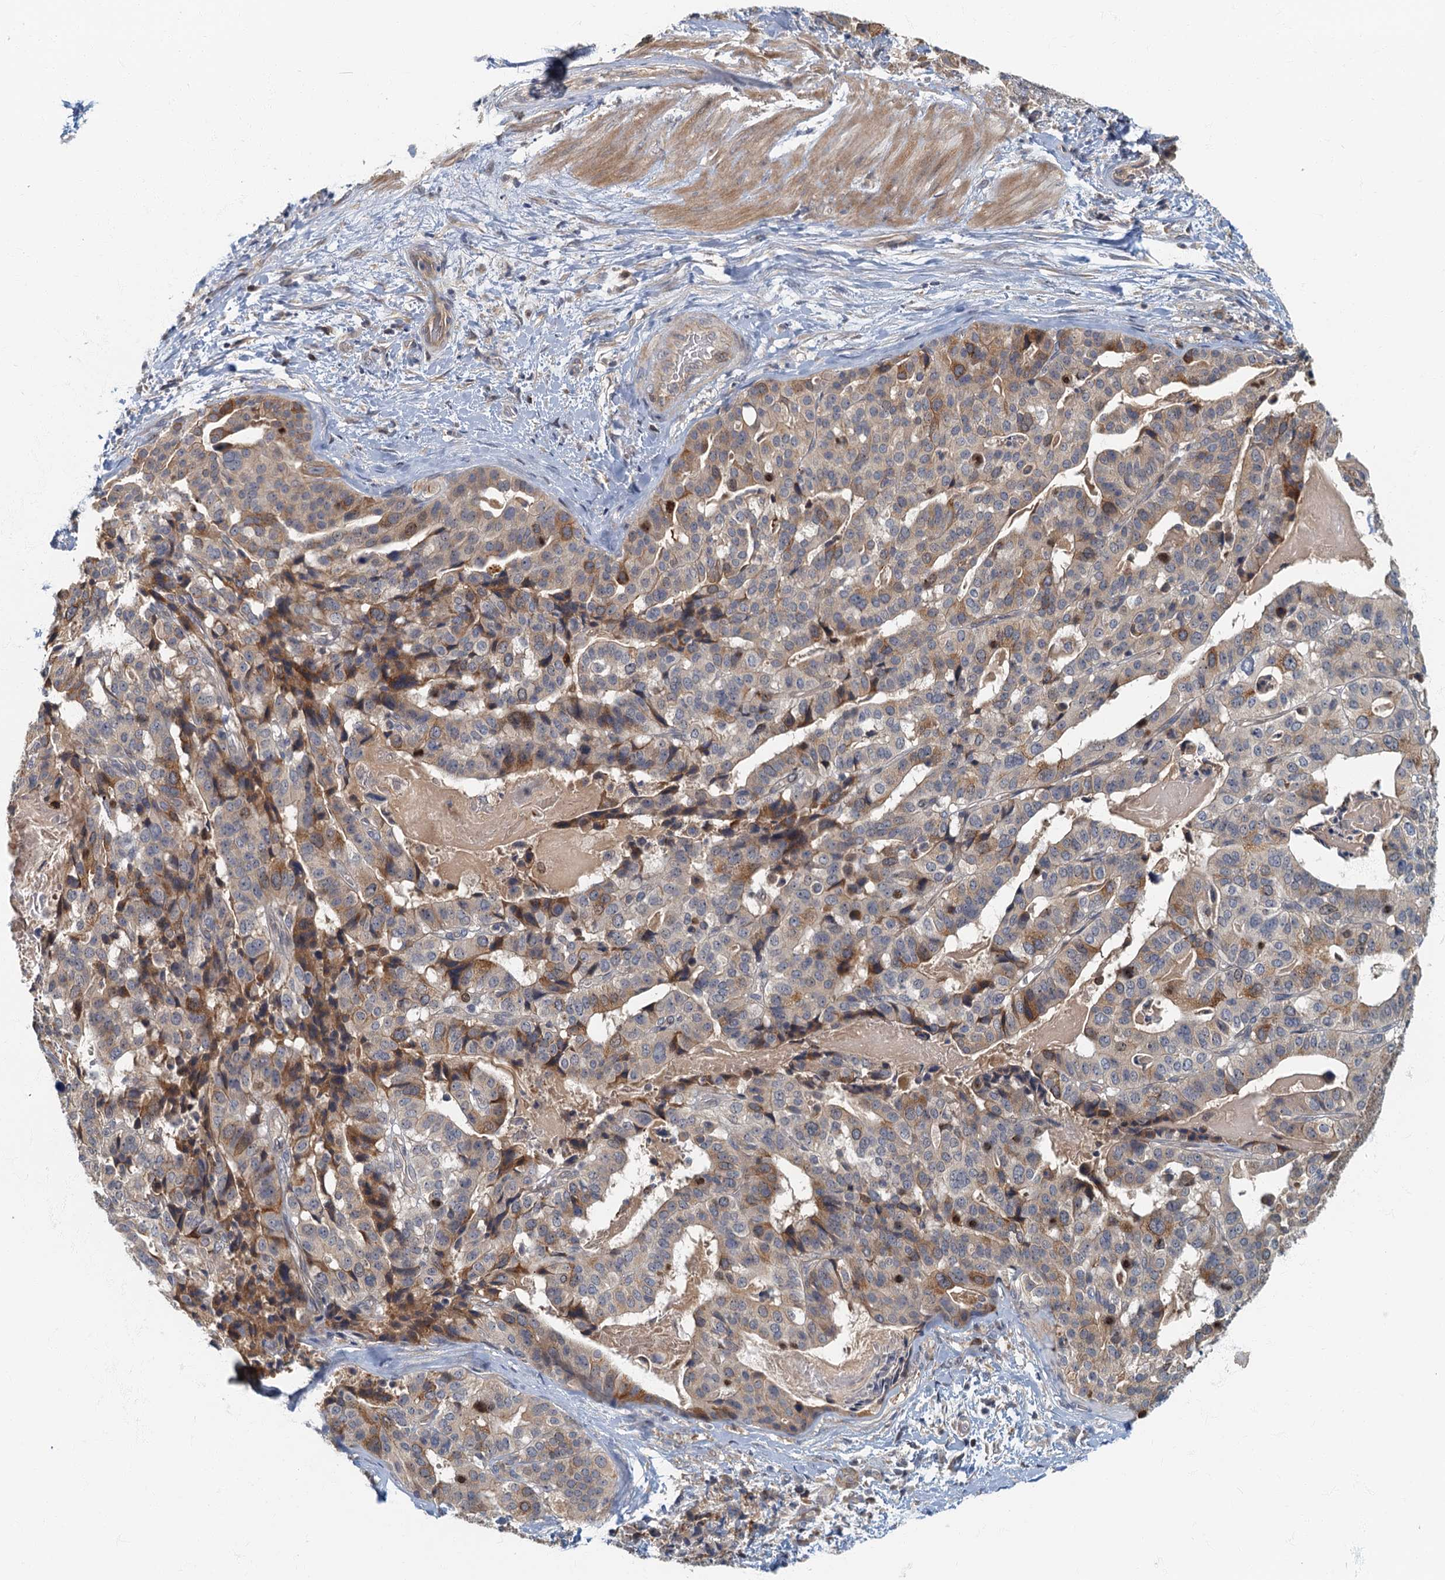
{"staining": {"intensity": "weak", "quantity": "25%-75%", "location": "cytoplasmic/membranous"}, "tissue": "stomach cancer", "cell_type": "Tumor cells", "image_type": "cancer", "snomed": [{"axis": "morphology", "description": "Adenocarcinoma, NOS"}, {"axis": "topography", "description": "Stomach"}], "caption": "Brown immunohistochemical staining in adenocarcinoma (stomach) demonstrates weak cytoplasmic/membranous expression in about 25%-75% of tumor cells. The protein of interest is stained brown, and the nuclei are stained in blue (DAB (3,3'-diaminobenzidine) IHC with brightfield microscopy, high magnification).", "gene": "CKAP2L", "patient": {"sex": "male", "age": 48}}